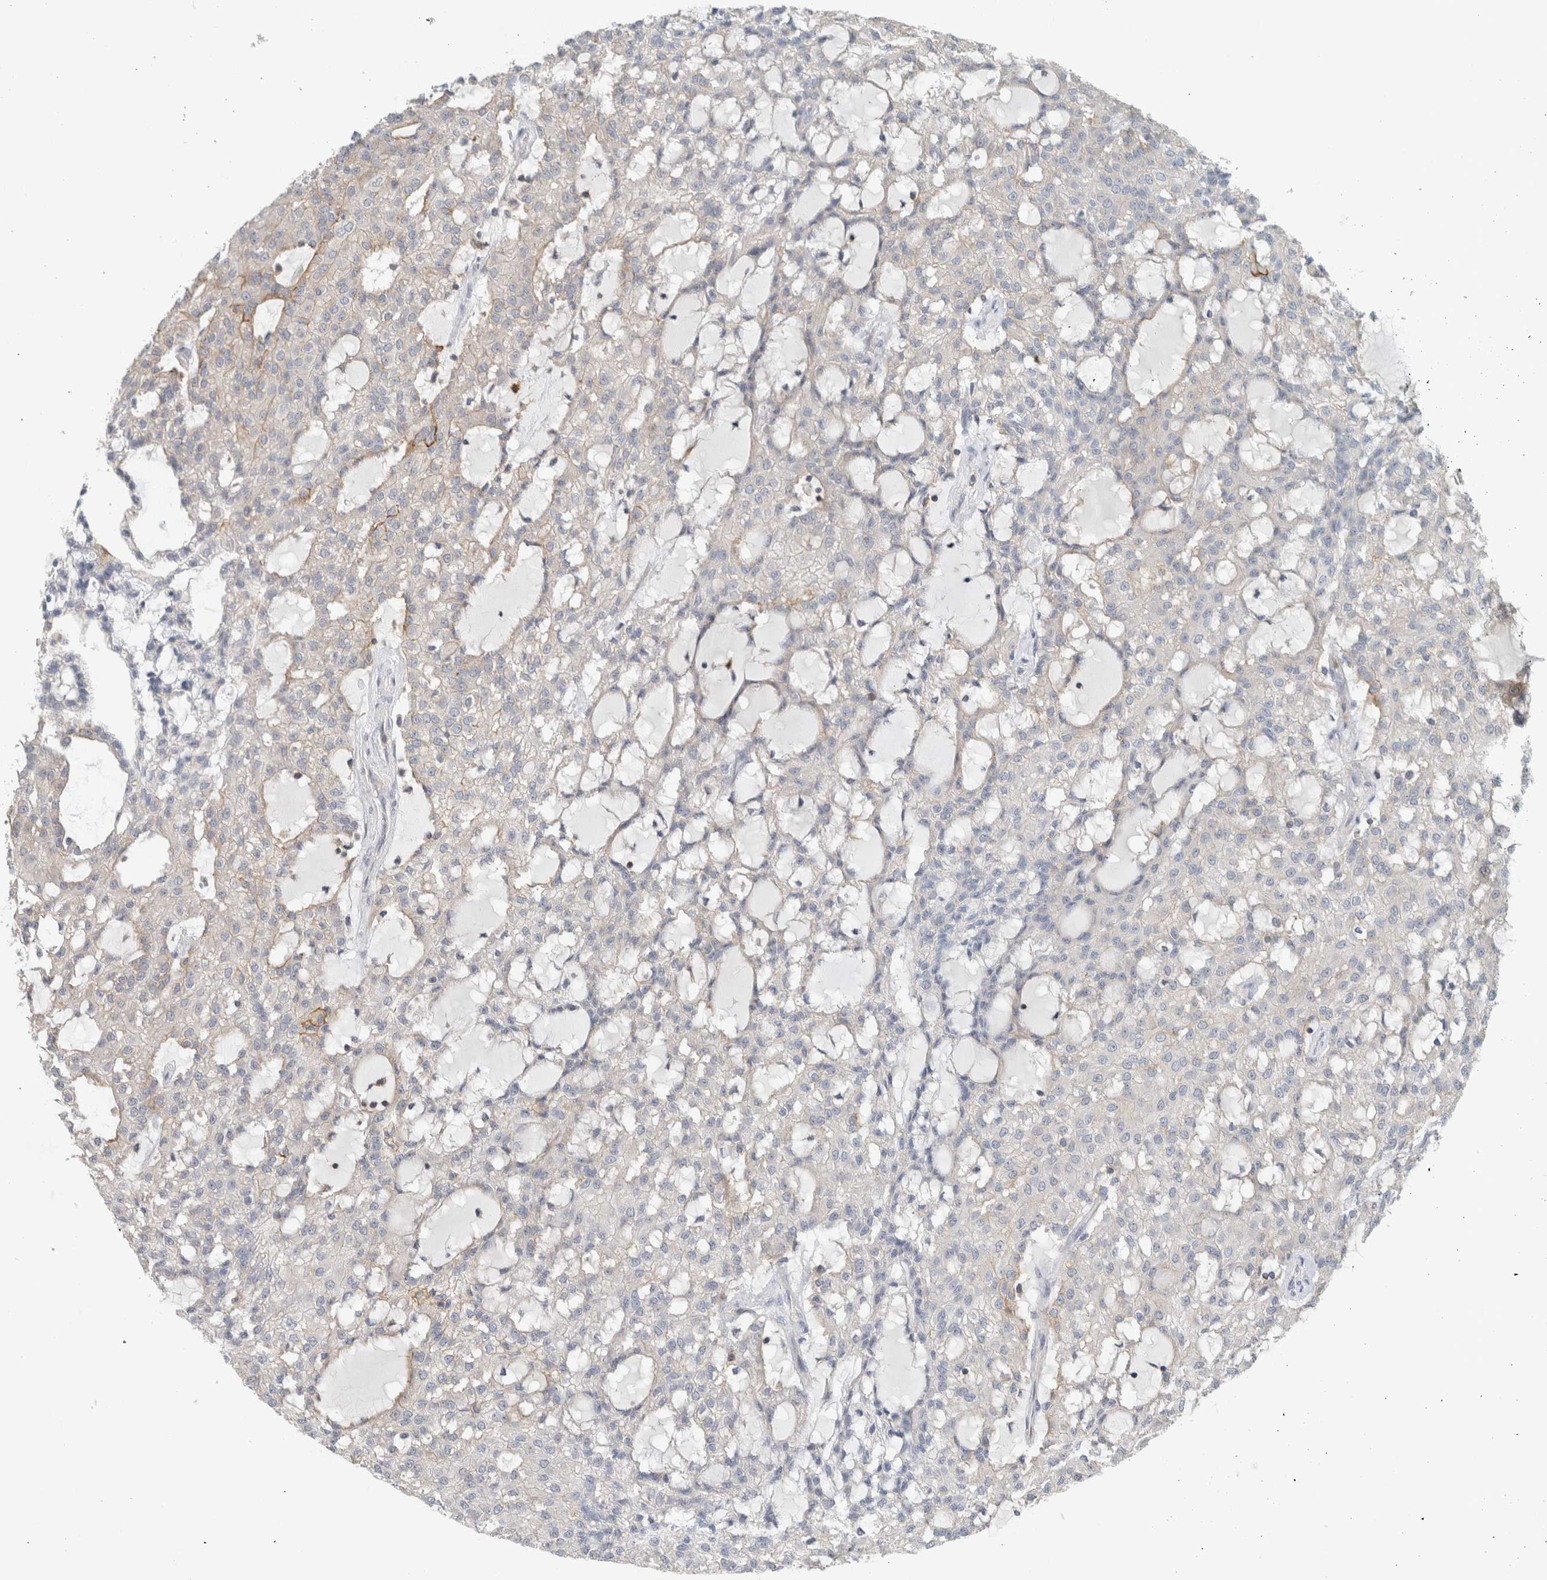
{"staining": {"intensity": "negative", "quantity": "none", "location": "none"}, "tissue": "renal cancer", "cell_type": "Tumor cells", "image_type": "cancer", "snomed": [{"axis": "morphology", "description": "Adenocarcinoma, NOS"}, {"axis": "topography", "description": "Kidney"}], "caption": "Photomicrograph shows no significant protein positivity in tumor cells of renal cancer (adenocarcinoma).", "gene": "ERCC6L2", "patient": {"sex": "male", "age": 63}}